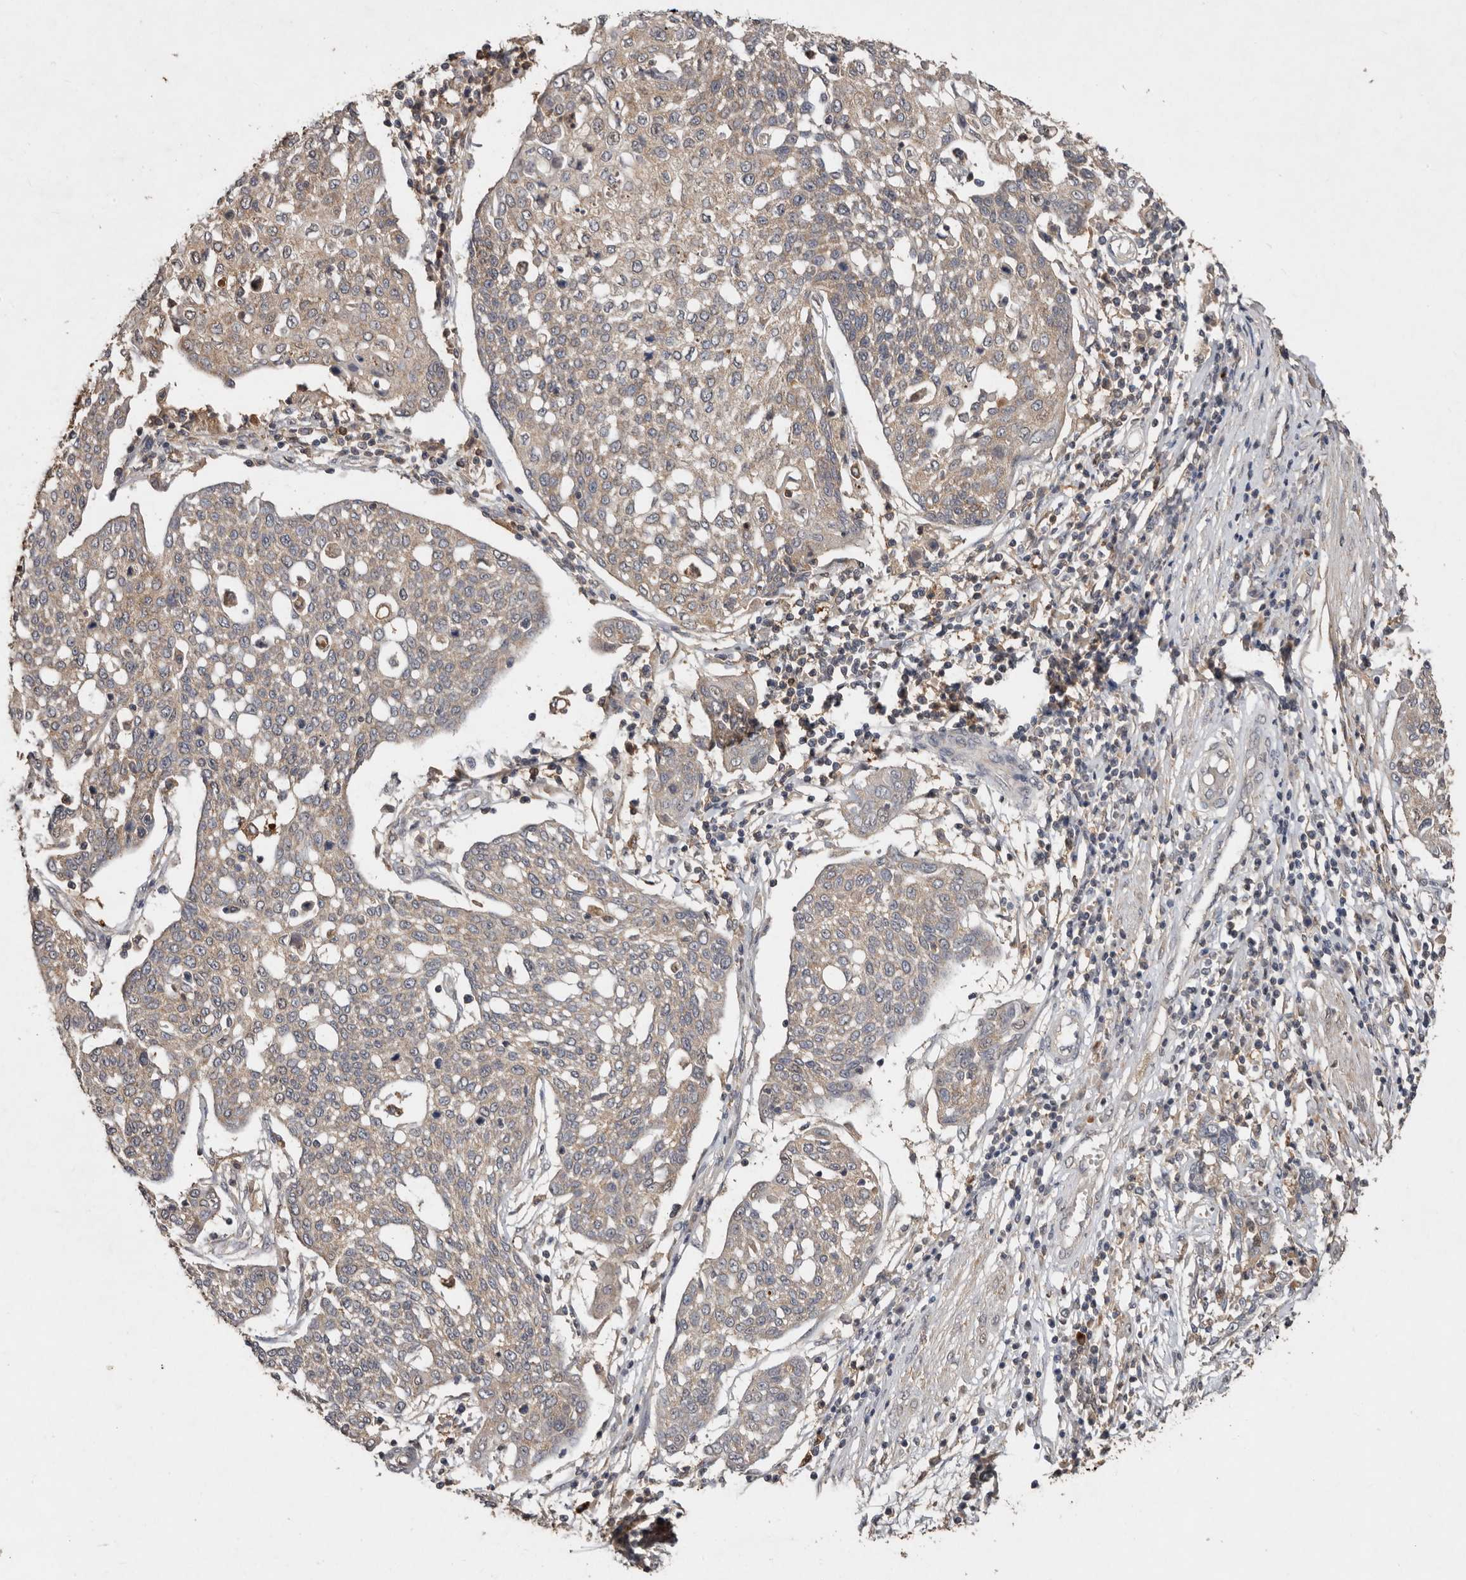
{"staining": {"intensity": "weak", "quantity": "25%-75%", "location": "cytoplasmic/membranous"}, "tissue": "cervical cancer", "cell_type": "Tumor cells", "image_type": "cancer", "snomed": [{"axis": "morphology", "description": "Squamous cell carcinoma, NOS"}, {"axis": "topography", "description": "Cervix"}], "caption": "This image shows immunohistochemistry (IHC) staining of human squamous cell carcinoma (cervical), with low weak cytoplasmic/membranous expression in approximately 25%-75% of tumor cells.", "gene": "EDEM1", "patient": {"sex": "female", "age": 34}}